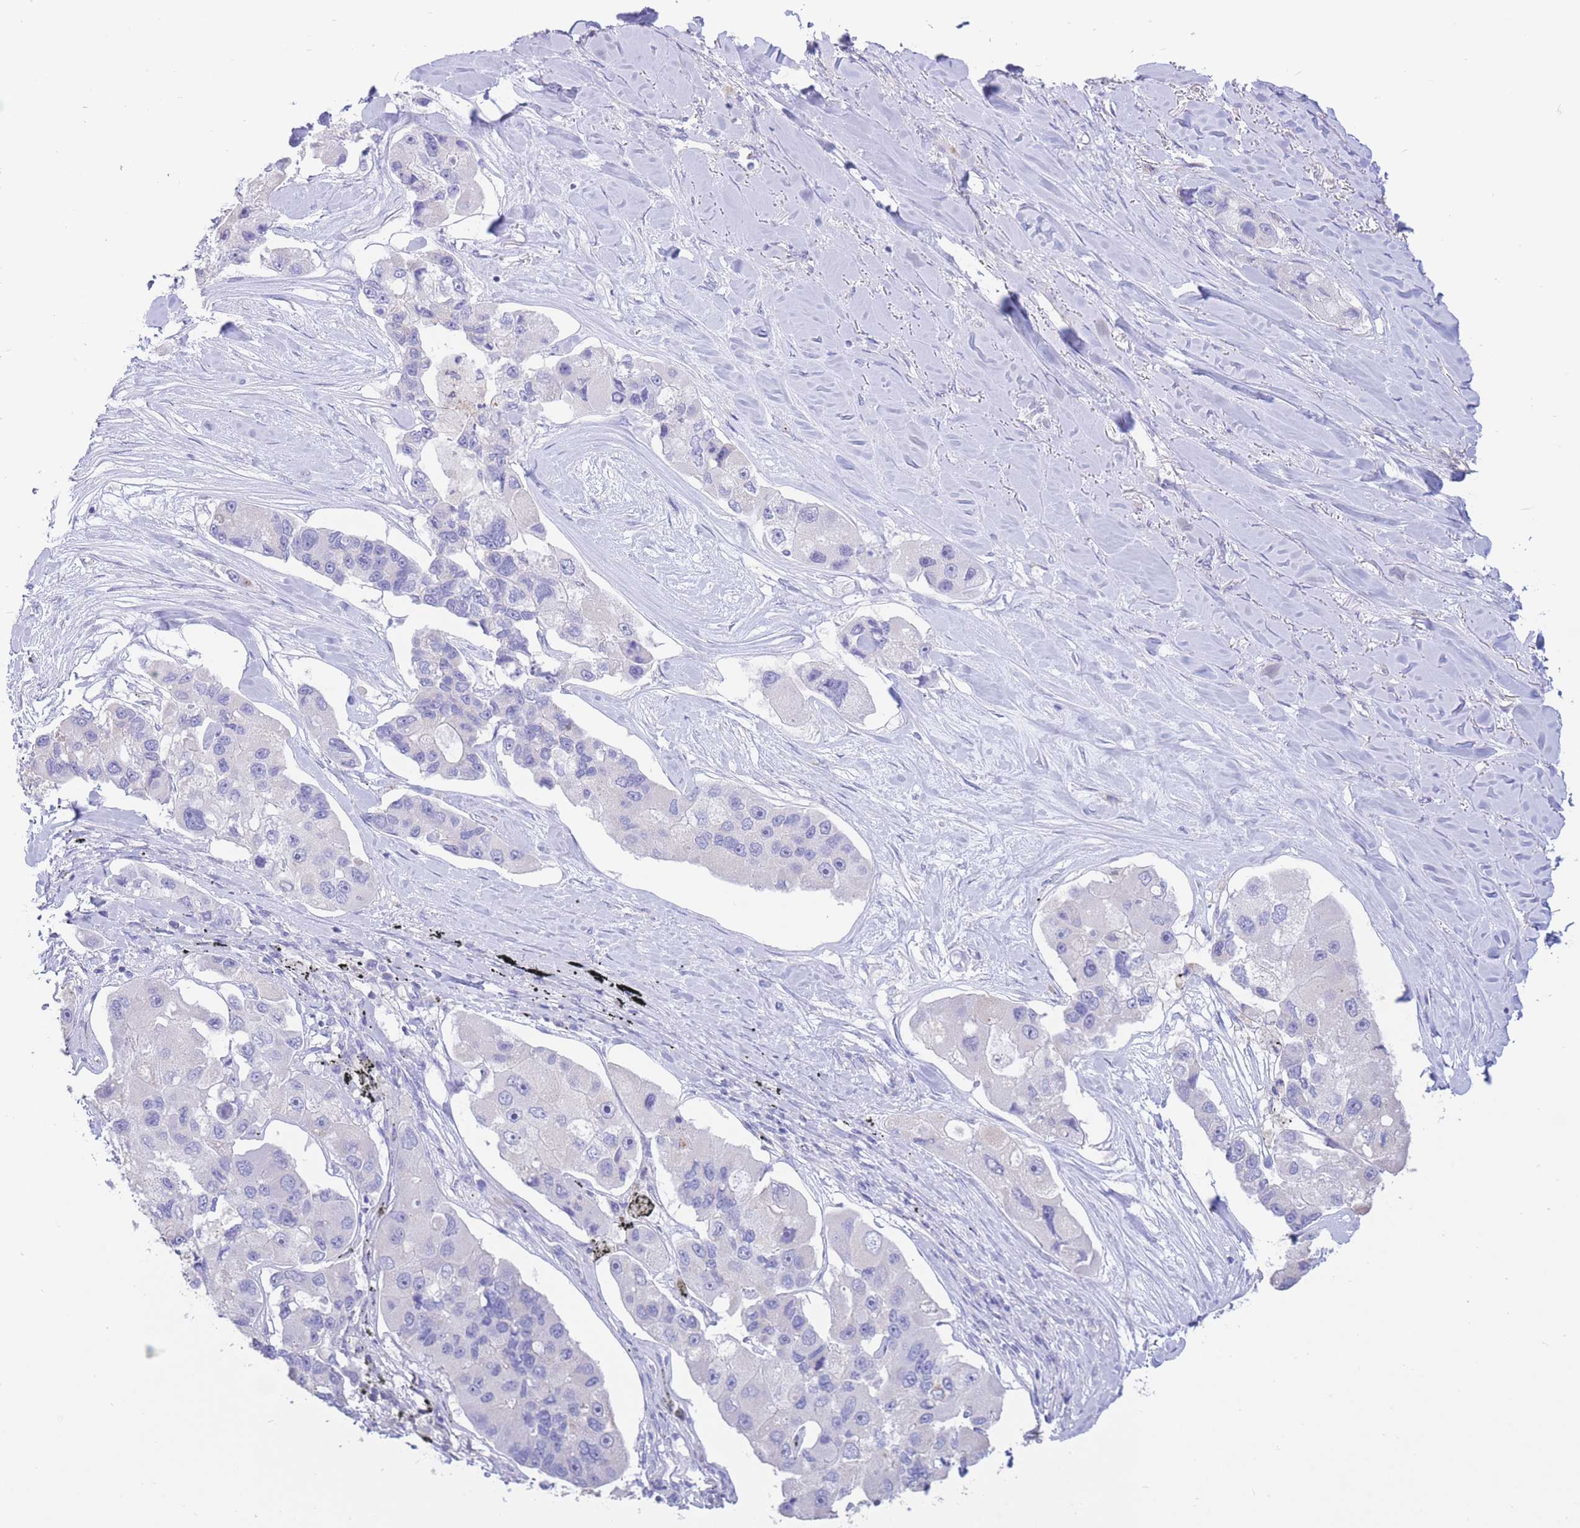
{"staining": {"intensity": "negative", "quantity": "none", "location": "none"}, "tissue": "lung cancer", "cell_type": "Tumor cells", "image_type": "cancer", "snomed": [{"axis": "morphology", "description": "Adenocarcinoma, NOS"}, {"axis": "topography", "description": "Lung"}], "caption": "Immunohistochemical staining of lung cancer (adenocarcinoma) displays no significant positivity in tumor cells. (DAB immunohistochemistry (IHC) visualized using brightfield microscopy, high magnification).", "gene": "ALS2CL", "patient": {"sex": "female", "age": 54}}